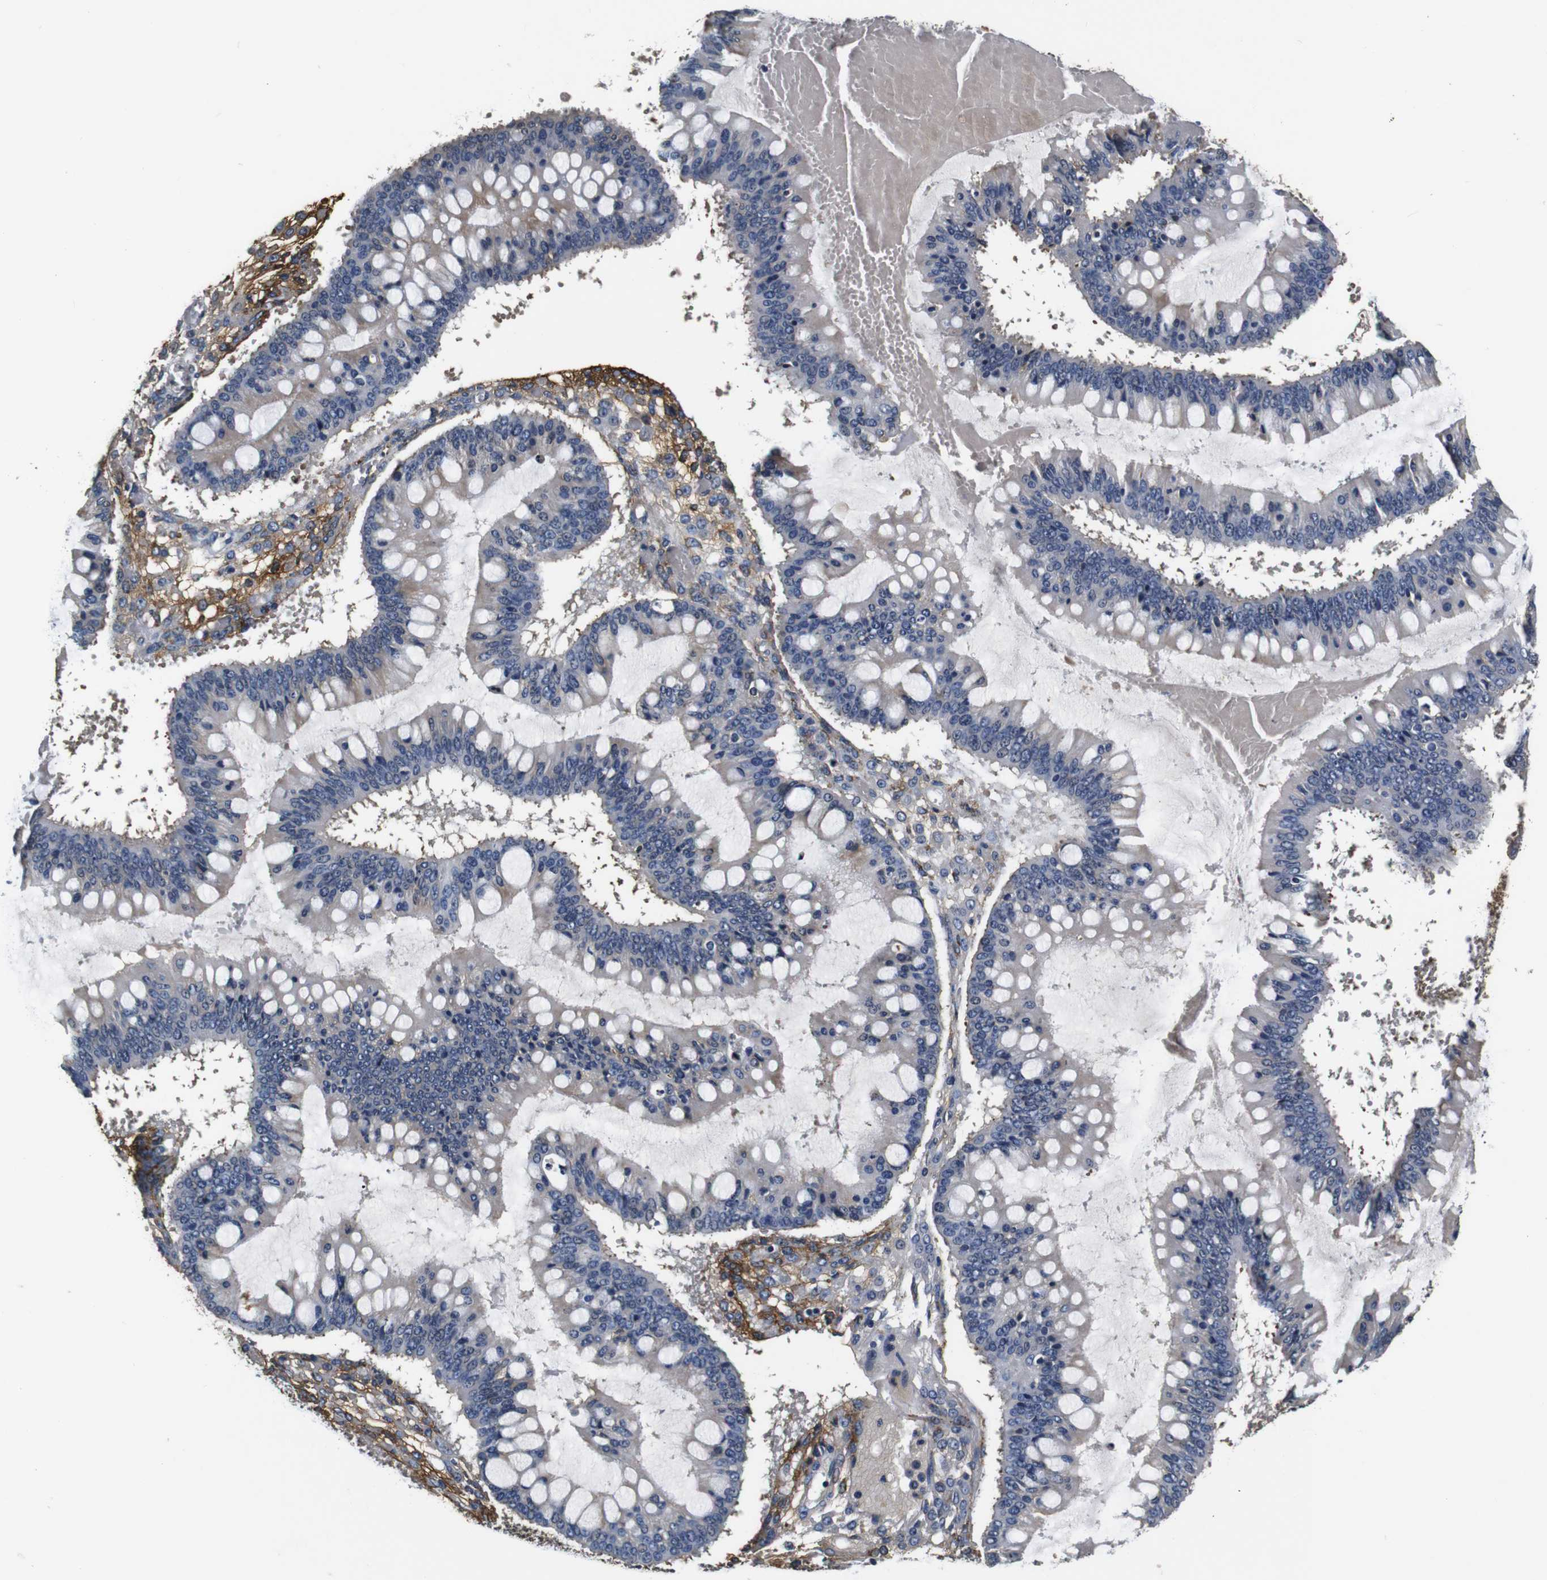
{"staining": {"intensity": "negative", "quantity": "none", "location": "none"}, "tissue": "ovarian cancer", "cell_type": "Tumor cells", "image_type": "cancer", "snomed": [{"axis": "morphology", "description": "Cystadenocarcinoma, mucinous, NOS"}, {"axis": "topography", "description": "Ovary"}], "caption": "This is a micrograph of immunohistochemistry staining of mucinous cystadenocarcinoma (ovarian), which shows no positivity in tumor cells.", "gene": "COL1A1", "patient": {"sex": "female", "age": 73}}